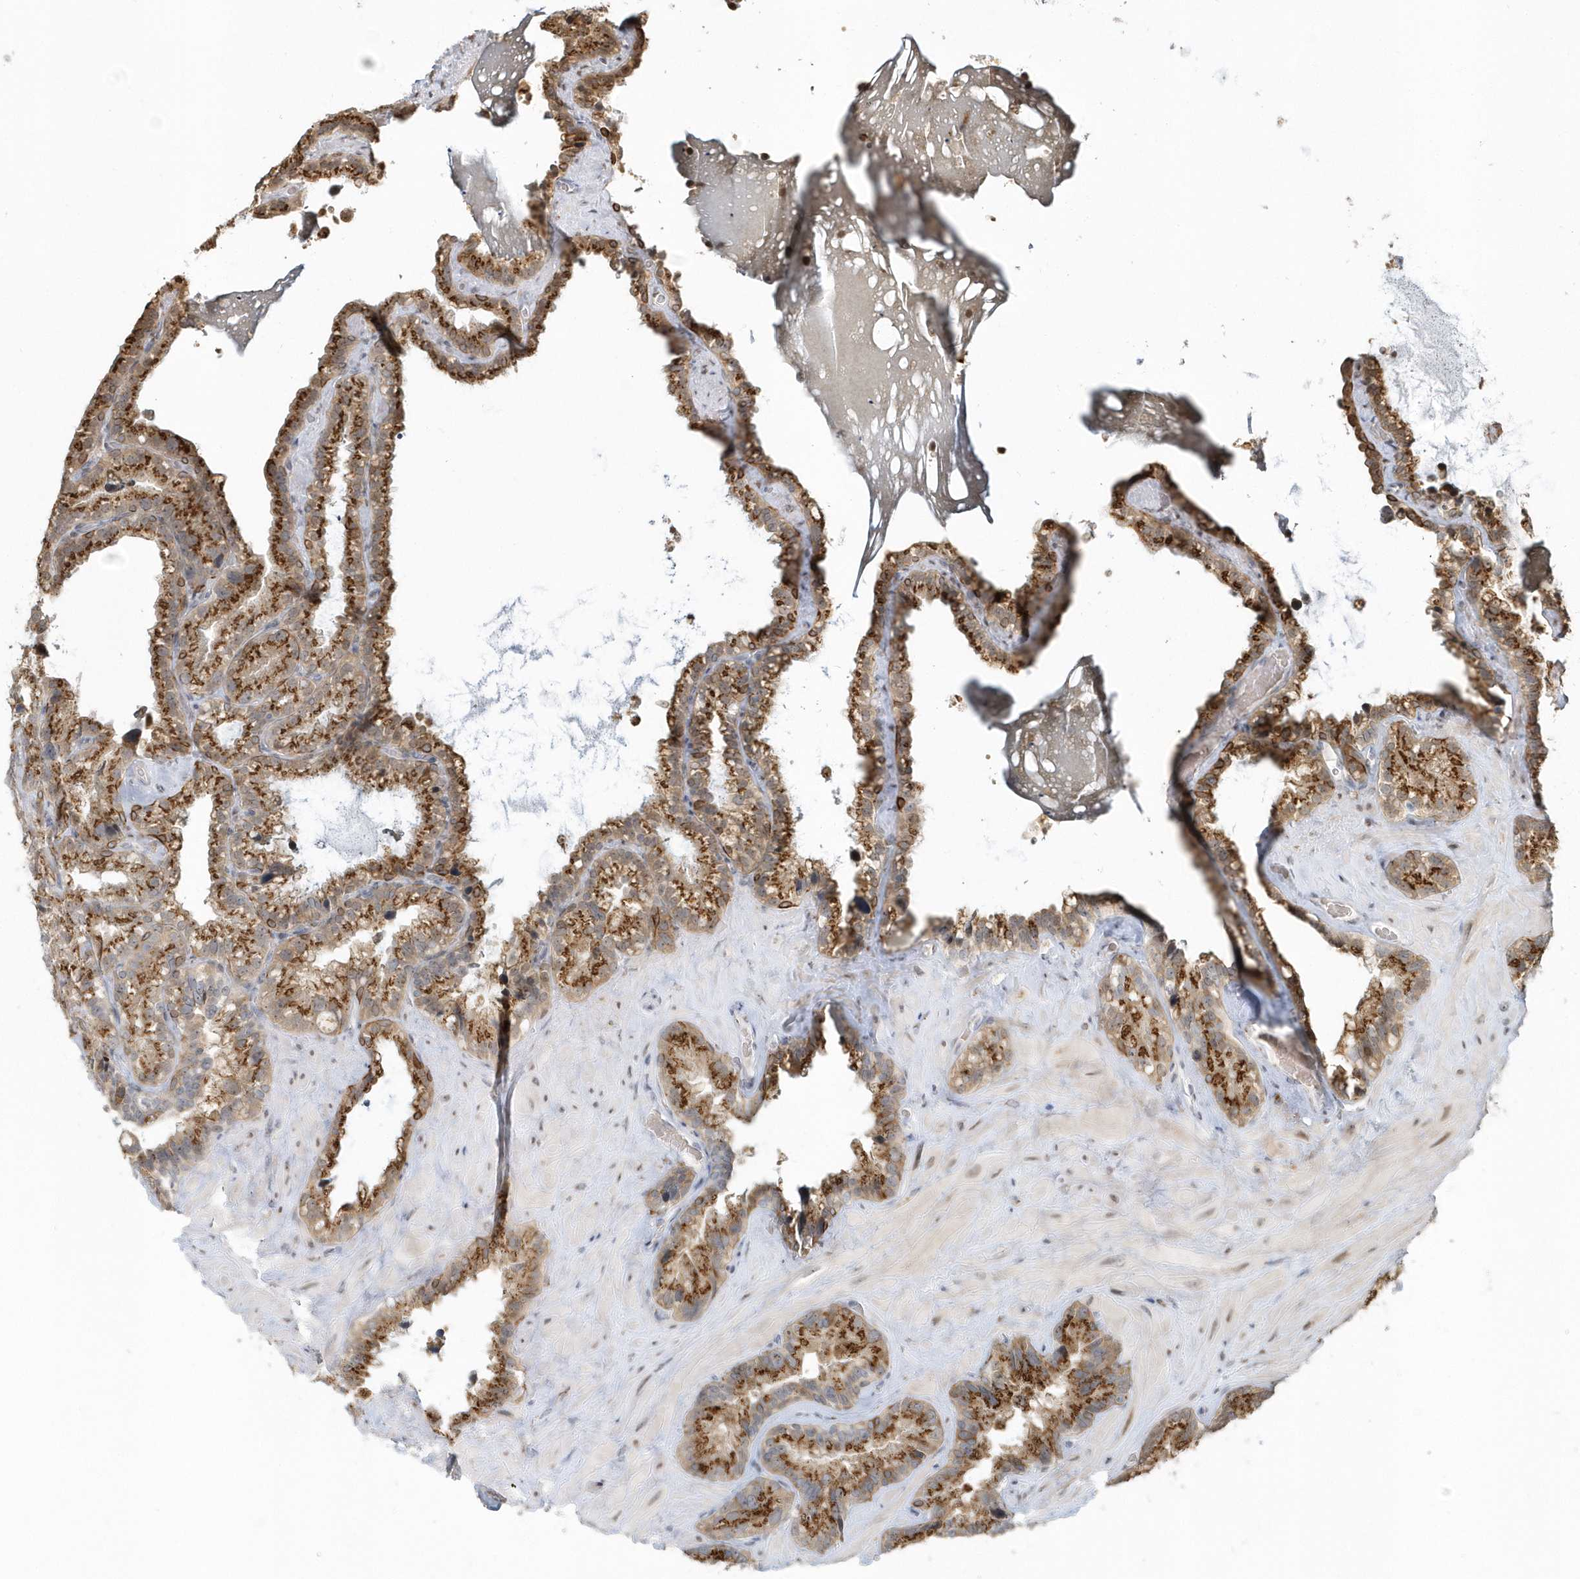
{"staining": {"intensity": "strong", "quantity": ">75%", "location": "cytoplasmic/membranous"}, "tissue": "seminal vesicle", "cell_type": "Glandular cells", "image_type": "normal", "snomed": [{"axis": "morphology", "description": "Normal tissue, NOS"}, {"axis": "topography", "description": "Prostate"}, {"axis": "topography", "description": "Seminal veicle"}], "caption": "Immunohistochemistry (DAB) staining of normal seminal vesicle demonstrates strong cytoplasmic/membranous protein expression in approximately >75% of glandular cells.", "gene": "DHFR", "patient": {"sex": "male", "age": 68}}